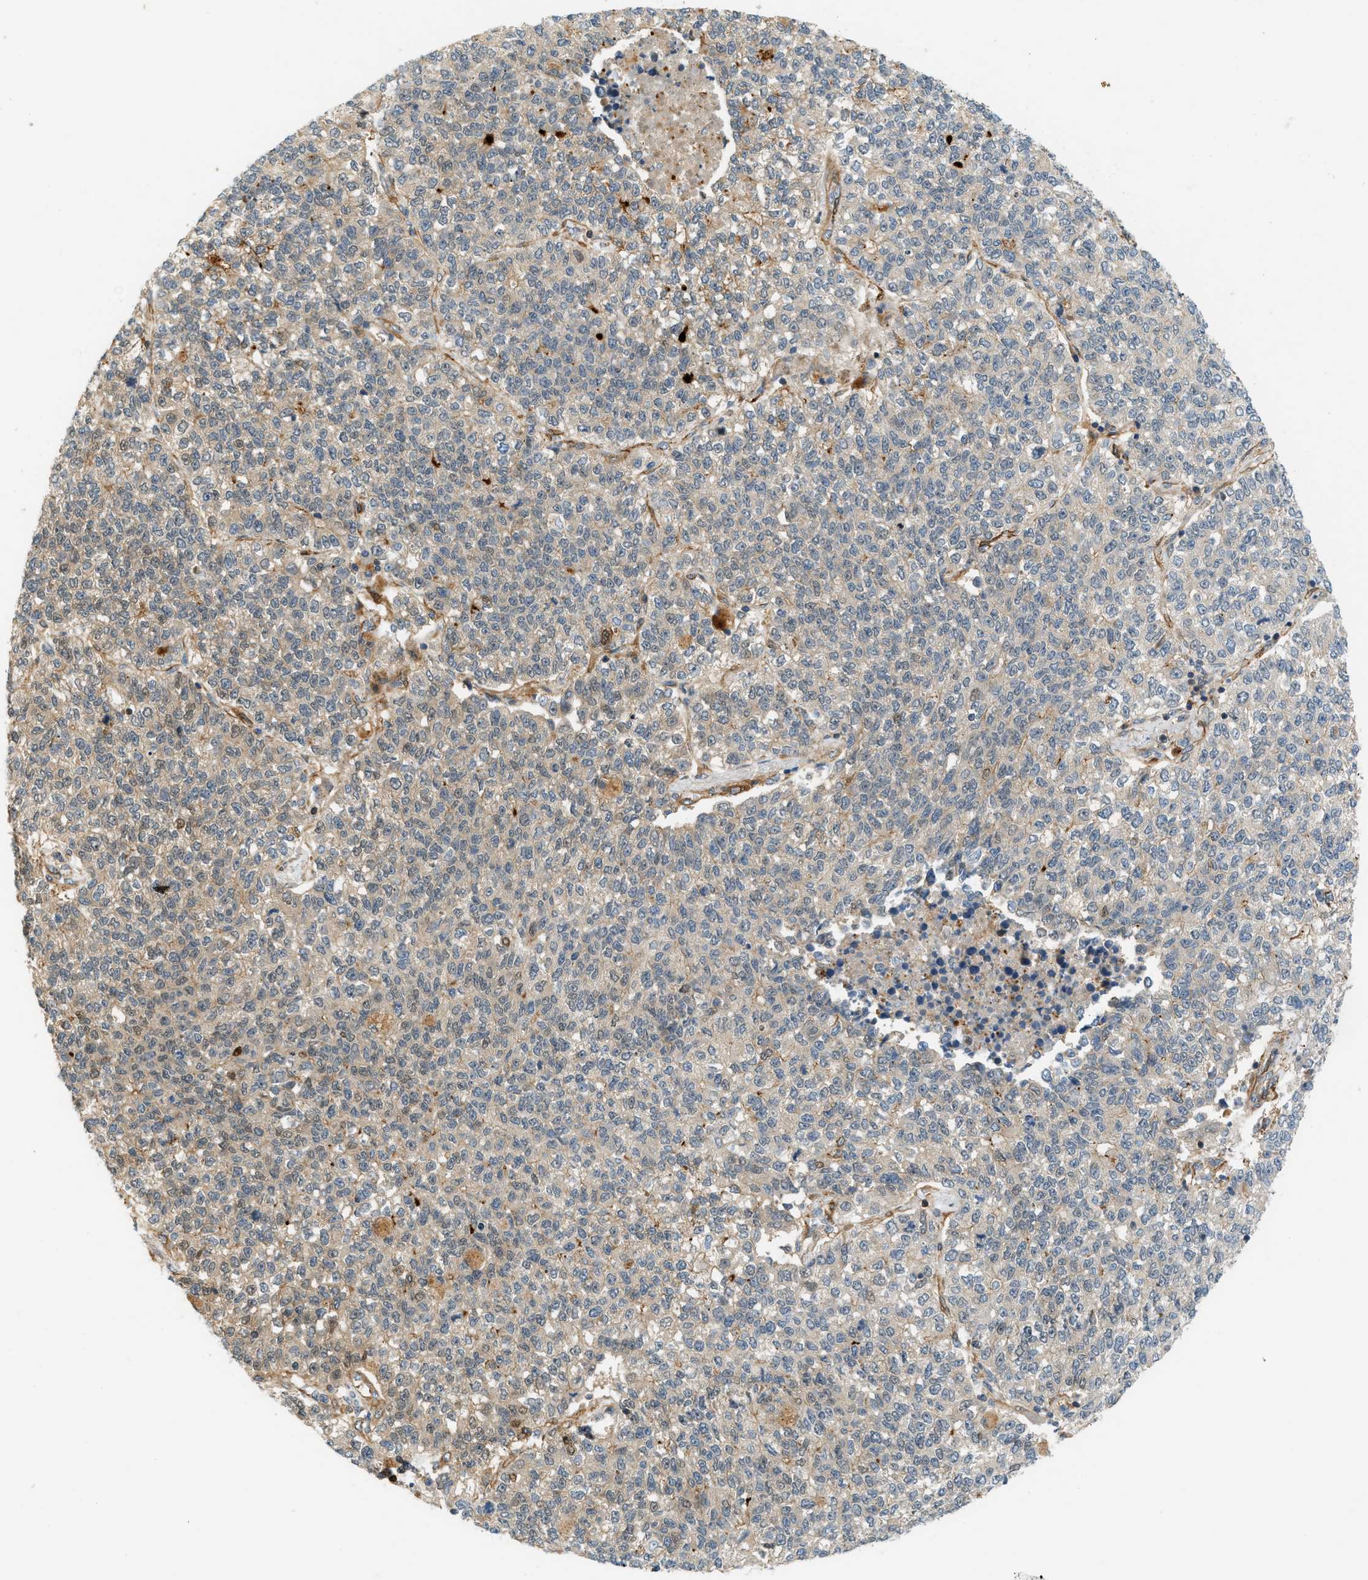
{"staining": {"intensity": "weak", "quantity": "25%-75%", "location": "cytoplasmic/membranous"}, "tissue": "lung cancer", "cell_type": "Tumor cells", "image_type": "cancer", "snomed": [{"axis": "morphology", "description": "Adenocarcinoma, NOS"}, {"axis": "topography", "description": "Lung"}], "caption": "High-power microscopy captured an immunohistochemistry histopathology image of lung adenocarcinoma, revealing weak cytoplasmic/membranous expression in approximately 25%-75% of tumor cells.", "gene": "EDNRA", "patient": {"sex": "male", "age": 49}}